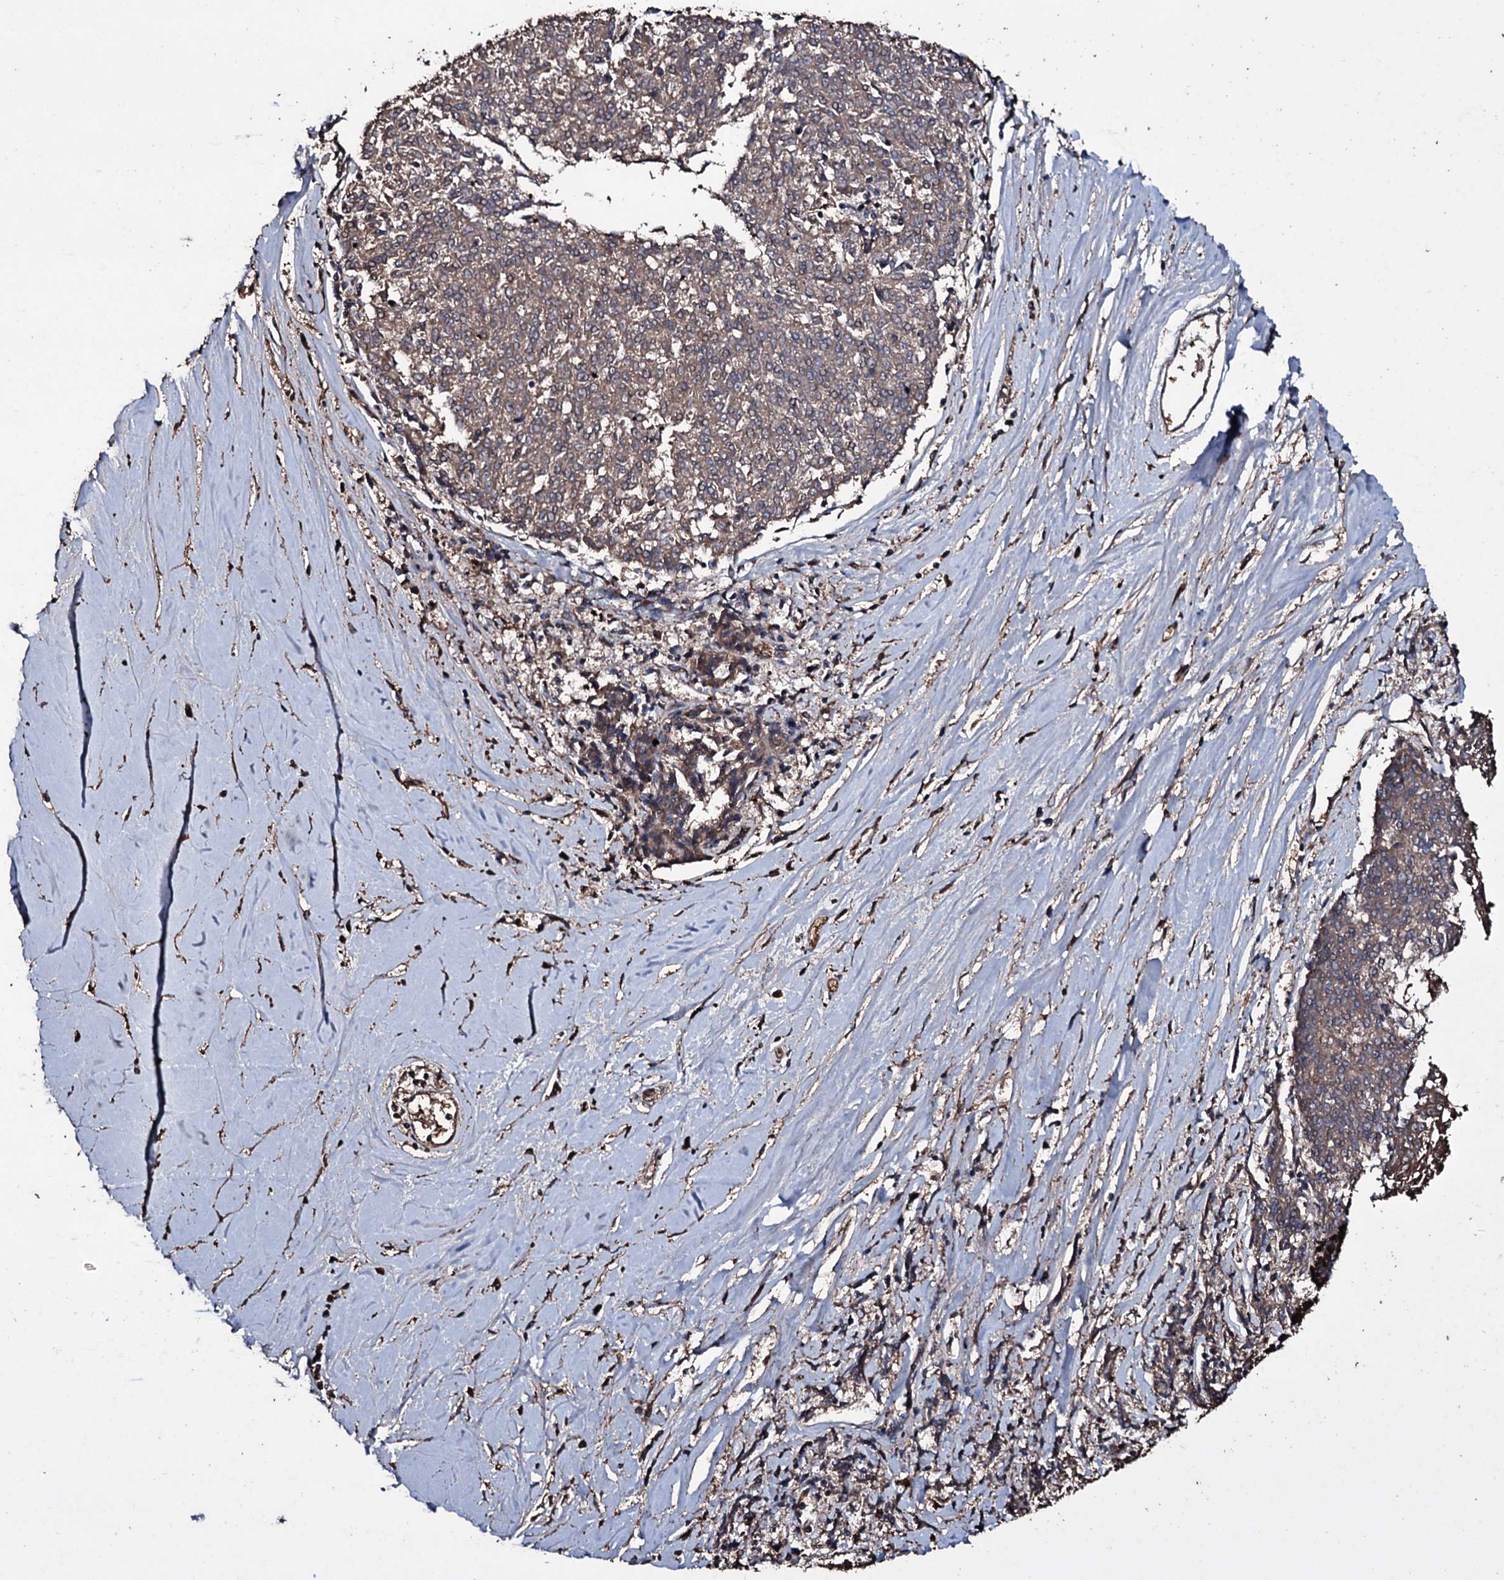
{"staining": {"intensity": "moderate", "quantity": ">75%", "location": "cytoplasmic/membranous"}, "tissue": "melanoma", "cell_type": "Tumor cells", "image_type": "cancer", "snomed": [{"axis": "morphology", "description": "Malignant melanoma, NOS"}, {"axis": "topography", "description": "Skin"}], "caption": "Malignant melanoma tissue reveals moderate cytoplasmic/membranous staining in about >75% of tumor cells", "gene": "ZSWIM8", "patient": {"sex": "female", "age": 72}}